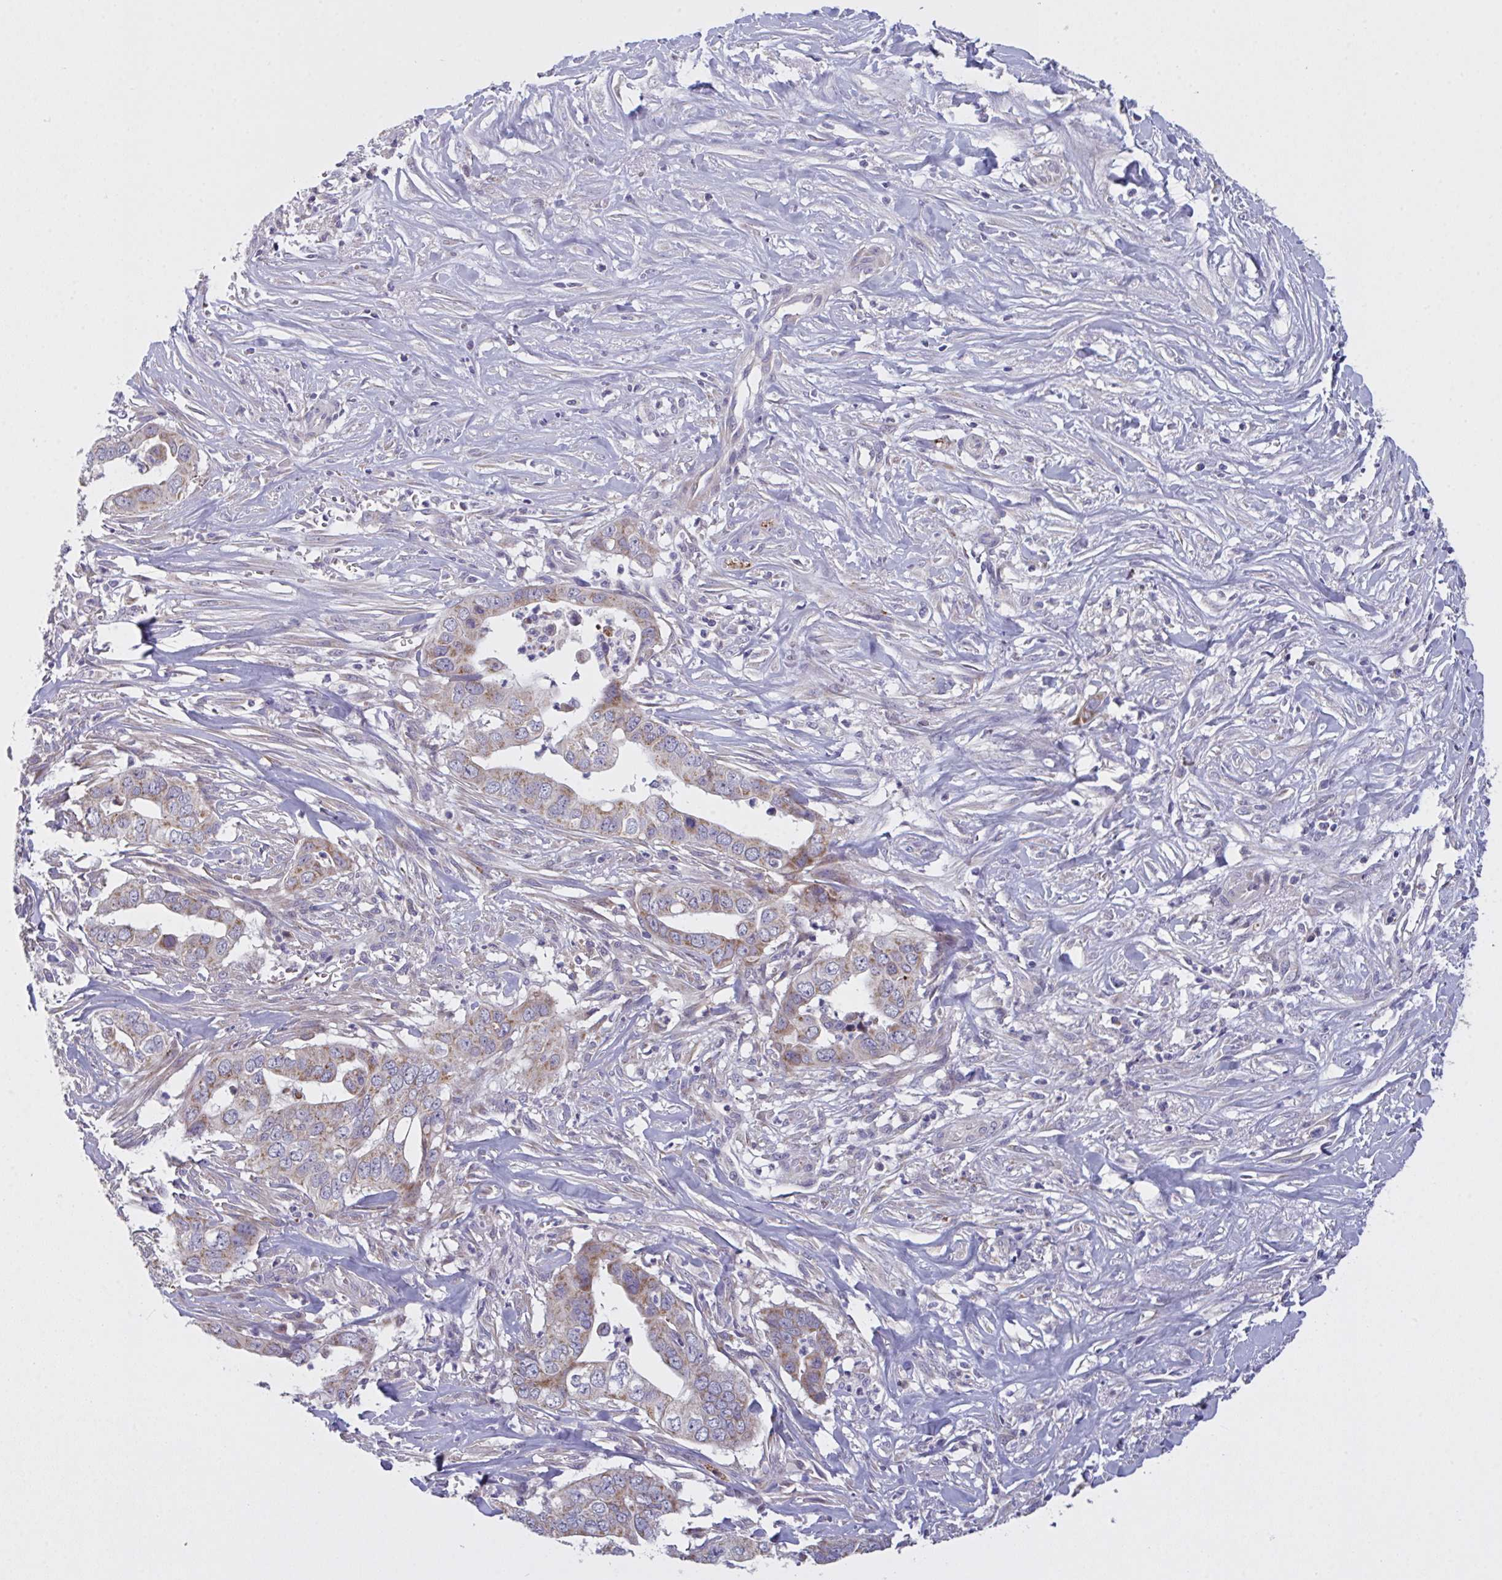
{"staining": {"intensity": "weak", "quantity": ">75%", "location": "cytoplasmic/membranous"}, "tissue": "liver cancer", "cell_type": "Tumor cells", "image_type": "cancer", "snomed": [{"axis": "morphology", "description": "Cholangiocarcinoma"}, {"axis": "topography", "description": "Liver"}], "caption": "Brown immunohistochemical staining in human cholangiocarcinoma (liver) reveals weak cytoplasmic/membranous staining in about >75% of tumor cells.", "gene": "MRPS2", "patient": {"sex": "female", "age": 79}}